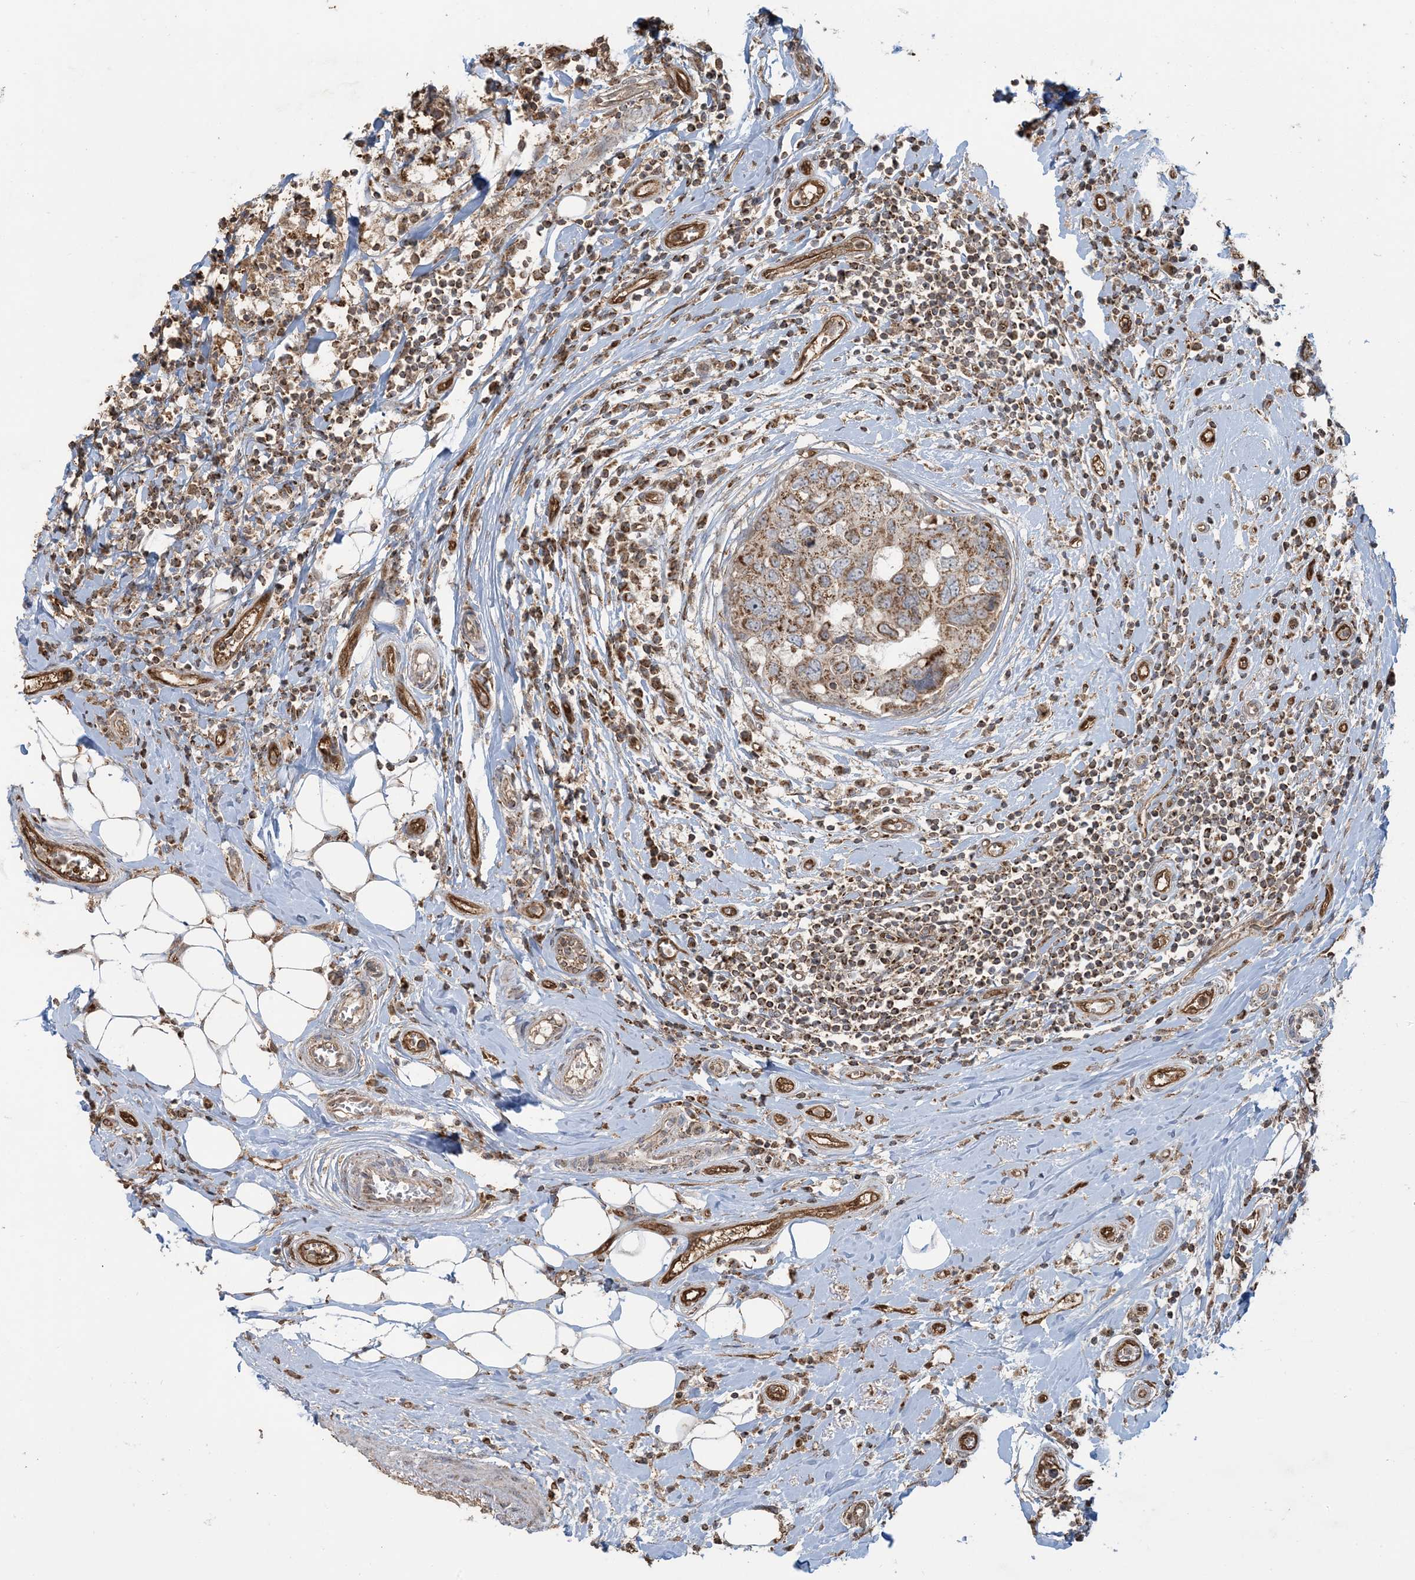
{"staining": {"intensity": "moderate", "quantity": ">75%", "location": "cytoplasmic/membranous"}, "tissue": "breast cancer", "cell_type": "Tumor cells", "image_type": "cancer", "snomed": [{"axis": "morphology", "description": "Duct carcinoma"}, {"axis": "topography", "description": "Breast"}], "caption": "Brown immunohistochemical staining in breast infiltrating ductal carcinoma demonstrates moderate cytoplasmic/membranous staining in approximately >75% of tumor cells.", "gene": "PPM1F", "patient": {"sex": "female", "age": 27}}